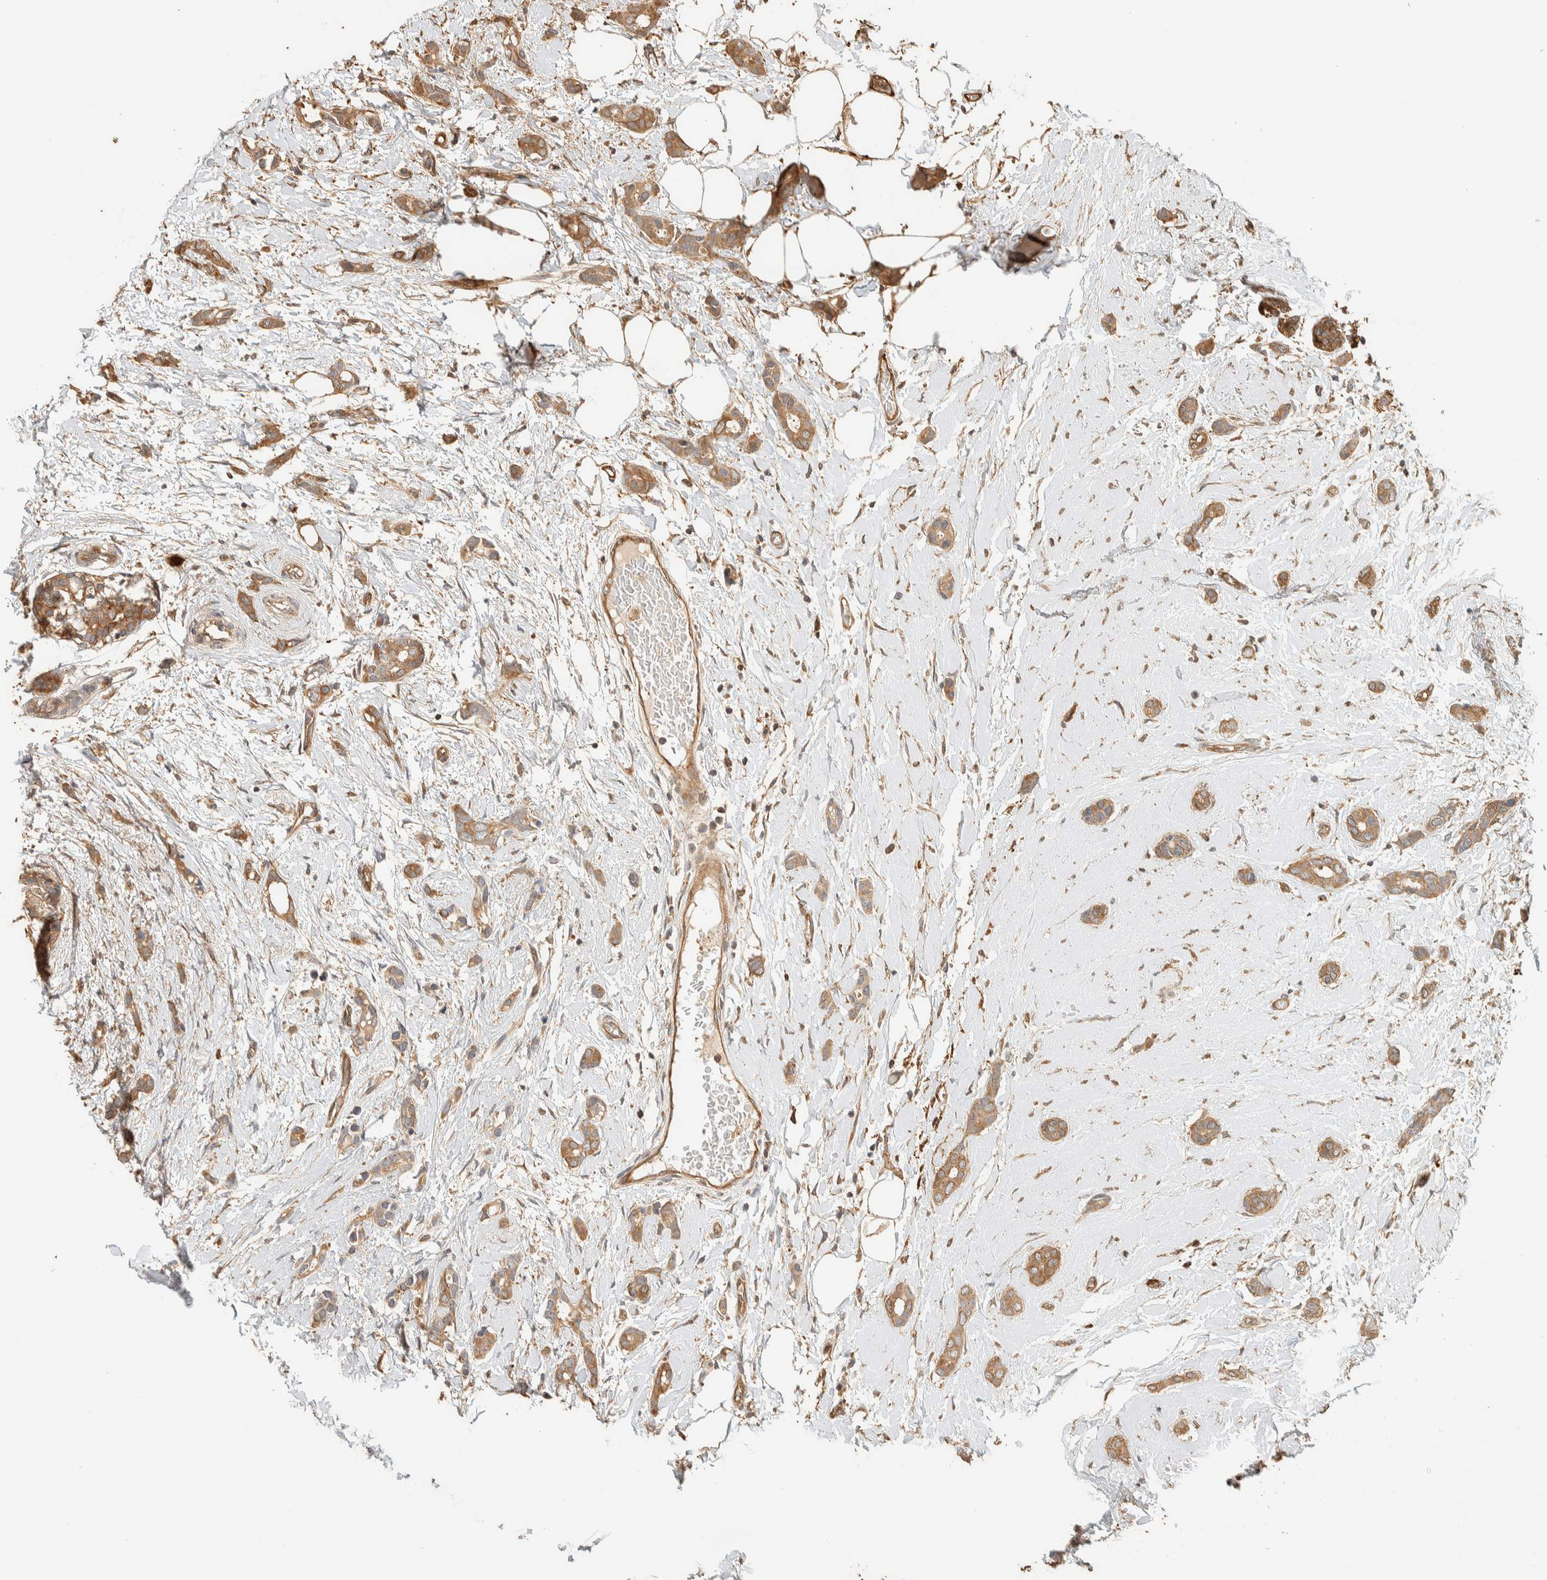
{"staining": {"intensity": "moderate", "quantity": ">75%", "location": "cytoplasmic/membranous"}, "tissue": "breast cancer", "cell_type": "Tumor cells", "image_type": "cancer", "snomed": [{"axis": "morphology", "description": "Duct carcinoma"}, {"axis": "topography", "description": "Breast"}], "caption": "Immunohistochemical staining of human breast cancer (intraductal carcinoma) demonstrates moderate cytoplasmic/membranous protein staining in approximately >75% of tumor cells. The protein is stained brown, and the nuclei are stained in blue (DAB IHC with brightfield microscopy, high magnification).", "gene": "EXOC7", "patient": {"sex": "female", "age": 55}}